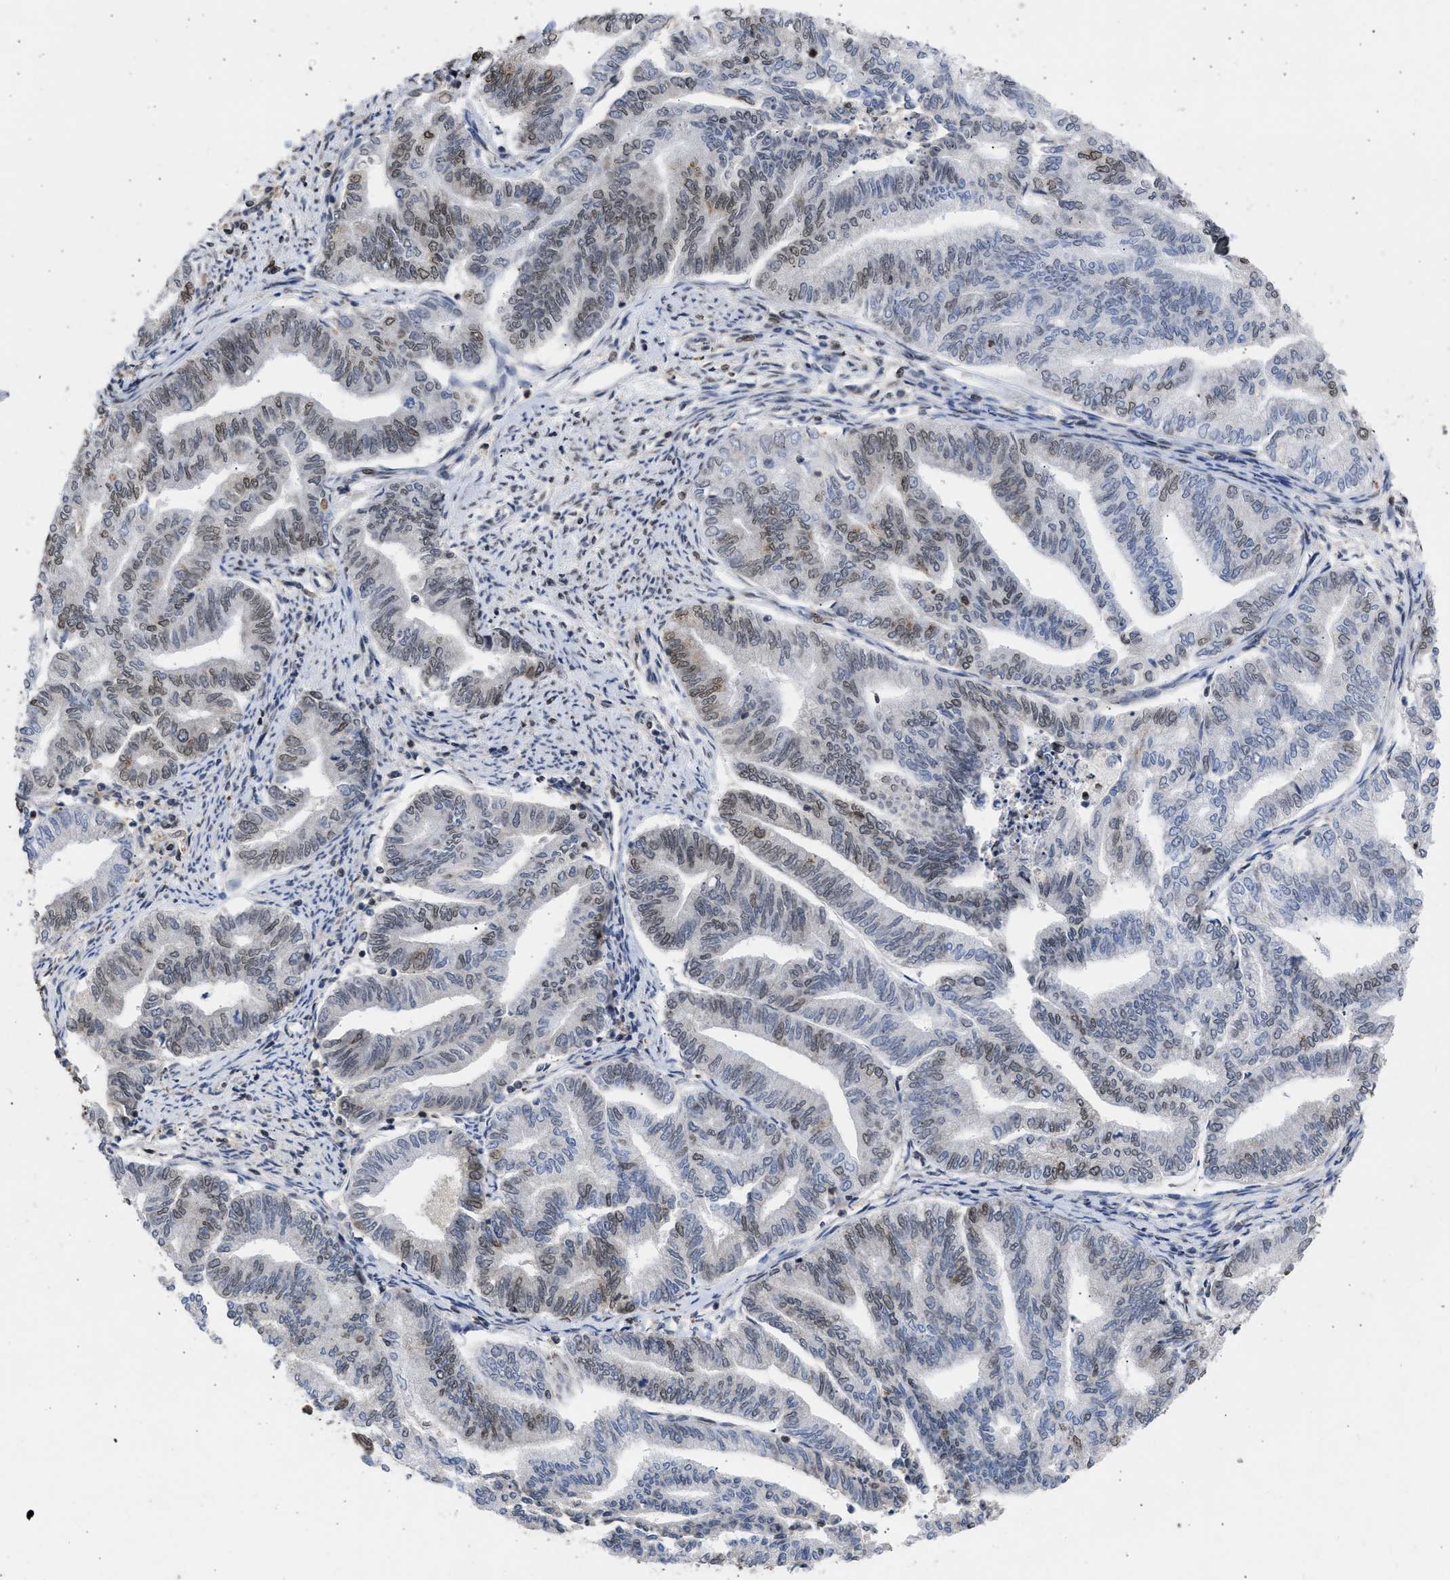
{"staining": {"intensity": "weak", "quantity": "<25%", "location": "cytoplasmic/membranous,nuclear"}, "tissue": "endometrial cancer", "cell_type": "Tumor cells", "image_type": "cancer", "snomed": [{"axis": "morphology", "description": "Adenocarcinoma, NOS"}, {"axis": "topography", "description": "Endometrium"}], "caption": "Tumor cells show no significant protein positivity in adenocarcinoma (endometrial). (DAB IHC visualized using brightfield microscopy, high magnification).", "gene": "NUP35", "patient": {"sex": "female", "age": 79}}